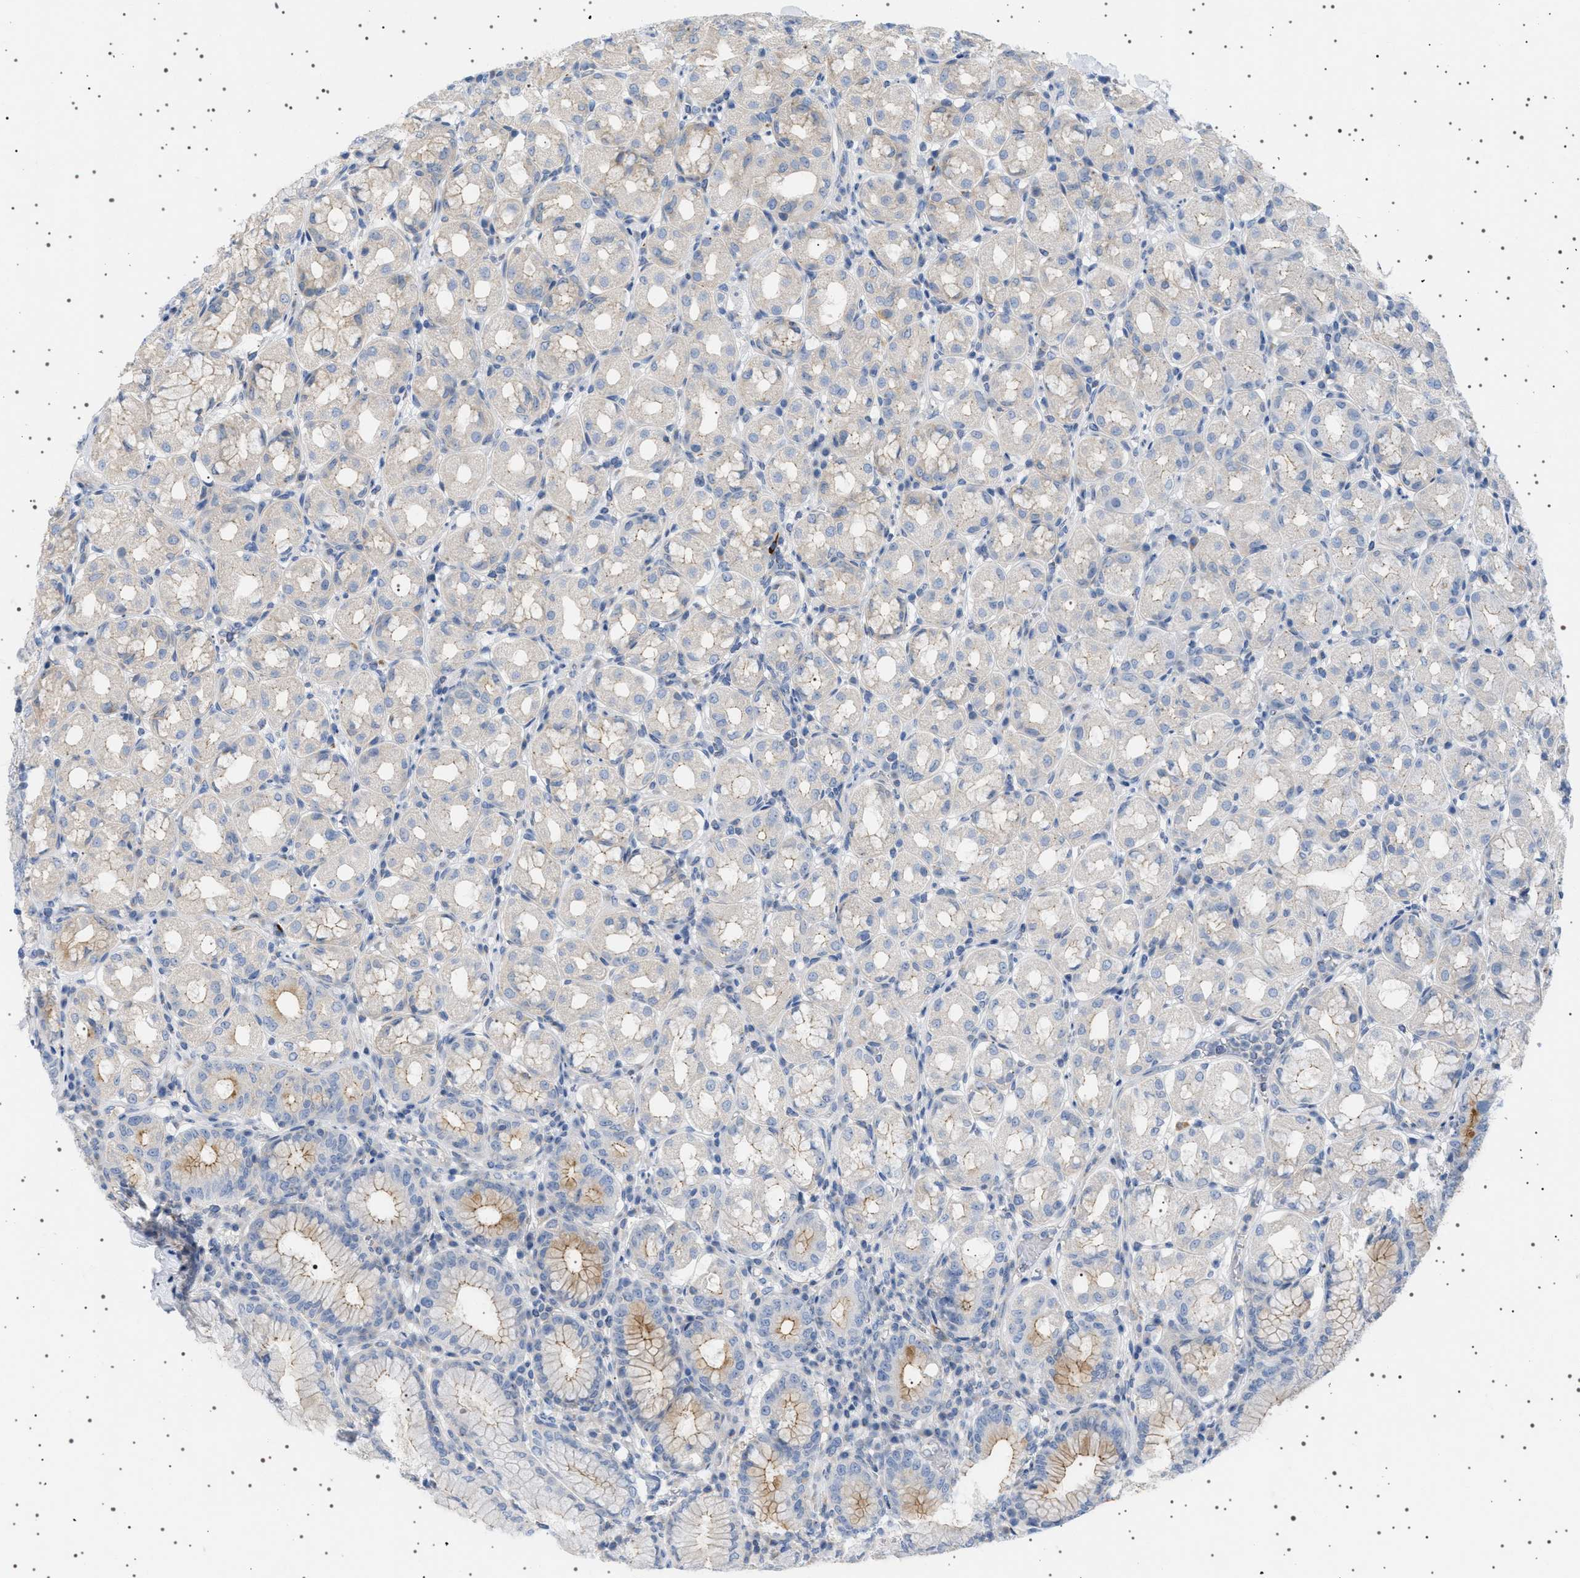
{"staining": {"intensity": "weak", "quantity": "25%-75%", "location": "cytoplasmic/membranous"}, "tissue": "stomach", "cell_type": "Glandular cells", "image_type": "normal", "snomed": [{"axis": "morphology", "description": "Normal tissue, NOS"}, {"axis": "topography", "description": "Stomach"}, {"axis": "topography", "description": "Stomach, lower"}], "caption": "Immunohistochemistry micrograph of normal stomach stained for a protein (brown), which displays low levels of weak cytoplasmic/membranous expression in about 25%-75% of glandular cells.", "gene": "ADCY10", "patient": {"sex": "female", "age": 56}}